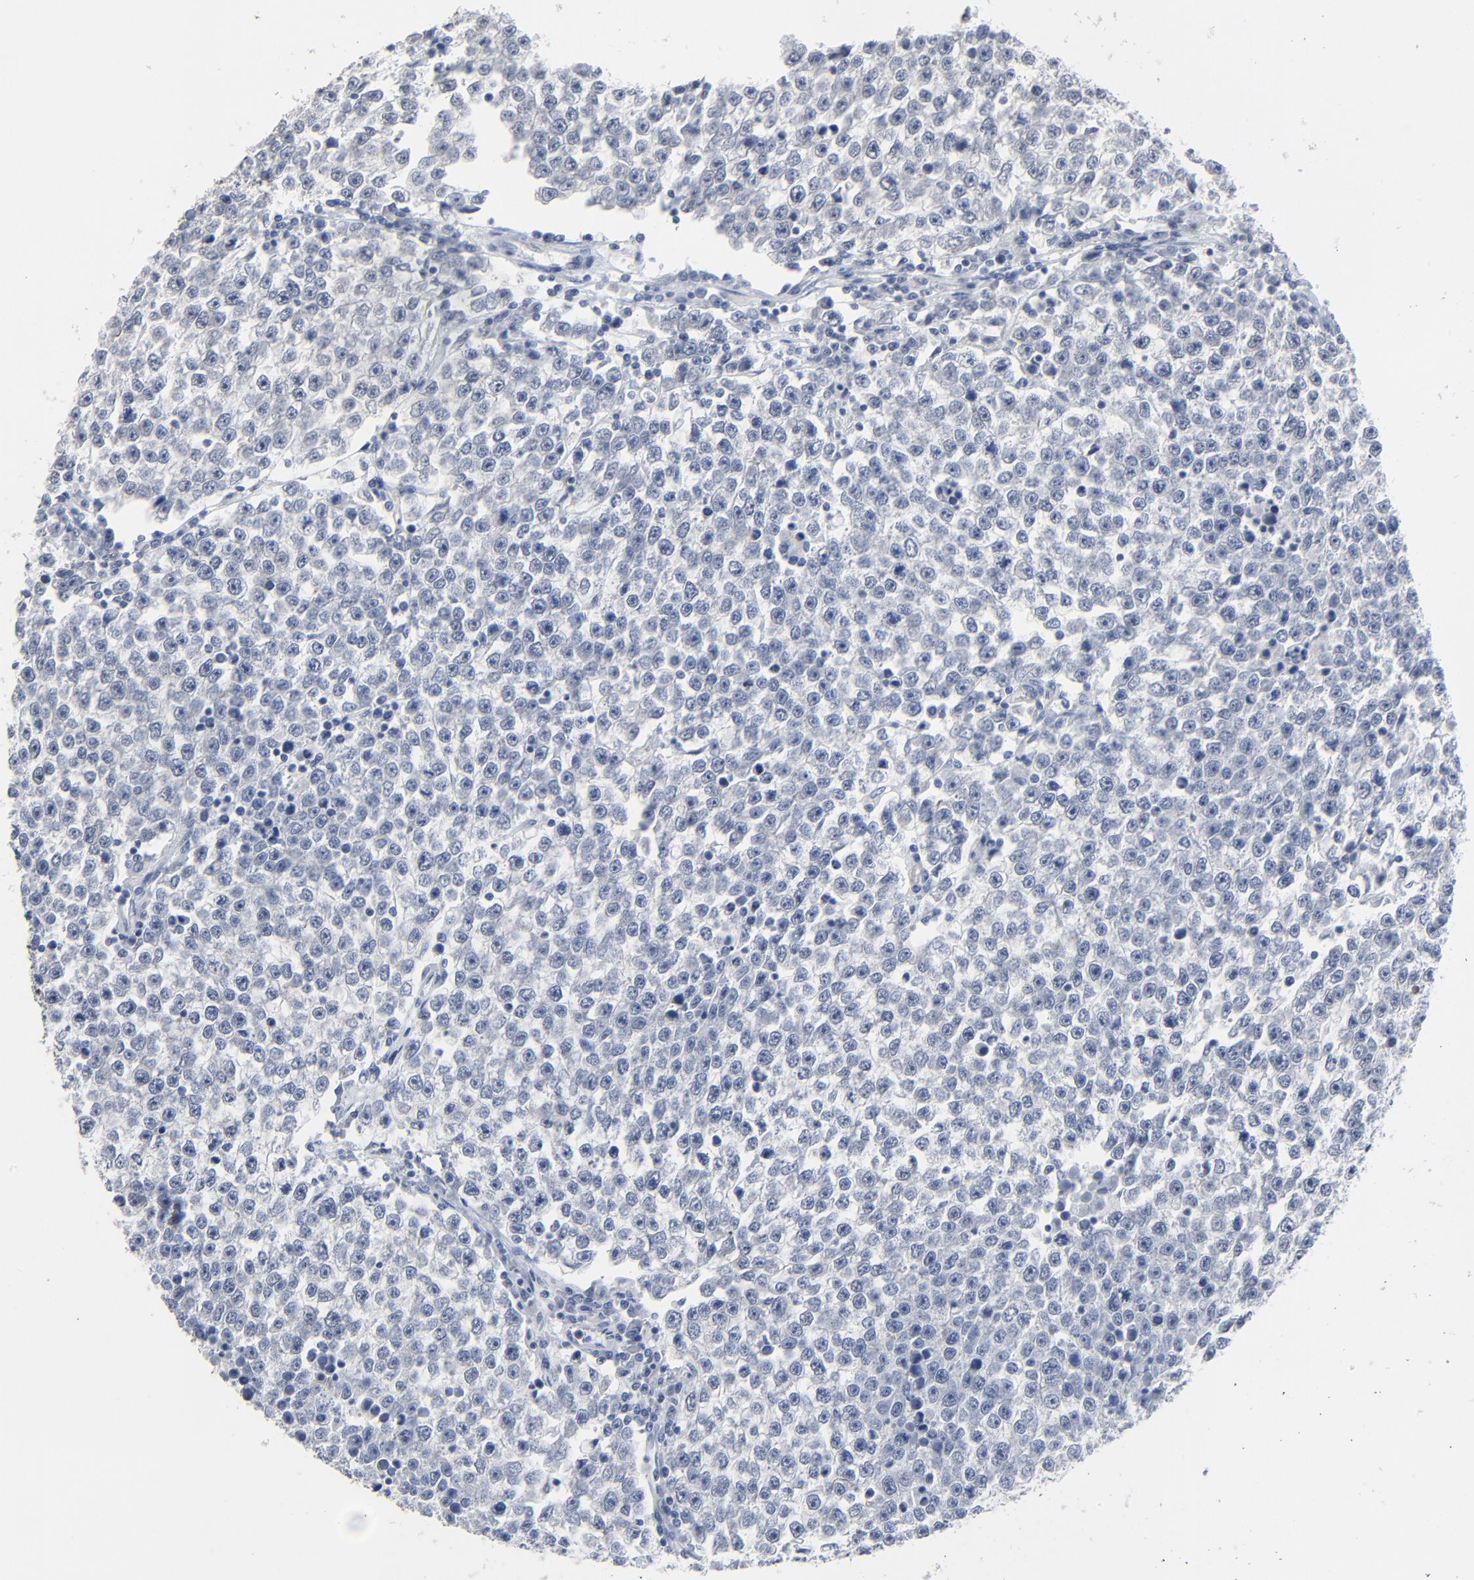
{"staining": {"intensity": "negative", "quantity": "none", "location": "none"}, "tissue": "testis cancer", "cell_type": "Tumor cells", "image_type": "cancer", "snomed": [{"axis": "morphology", "description": "Seminoma, NOS"}, {"axis": "topography", "description": "Testis"}], "caption": "The histopathology image shows no significant positivity in tumor cells of testis cancer (seminoma). (DAB (3,3'-diaminobenzidine) immunohistochemistry visualized using brightfield microscopy, high magnification).", "gene": "BIRC3", "patient": {"sex": "male", "age": 36}}